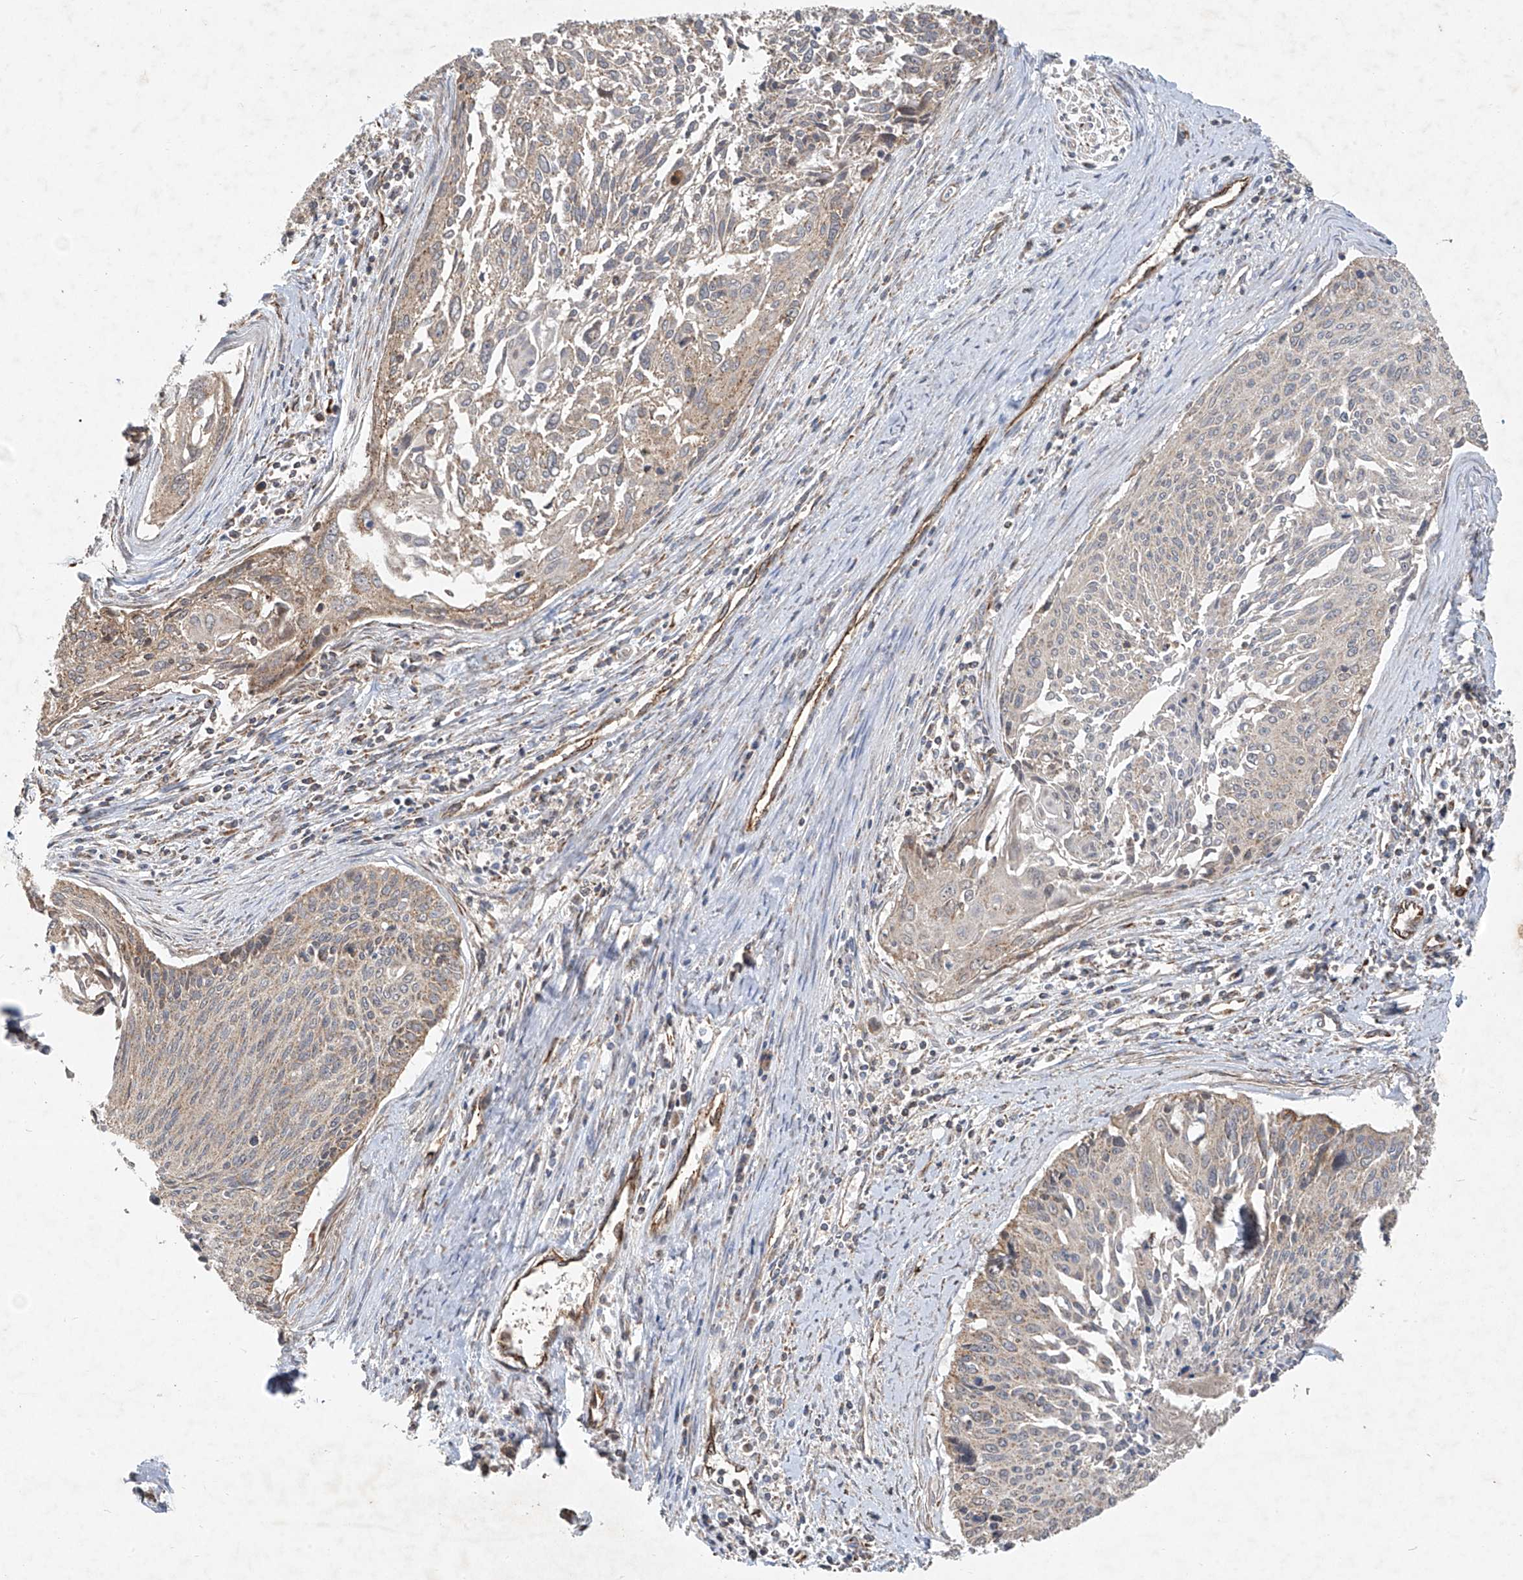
{"staining": {"intensity": "weak", "quantity": "25%-75%", "location": "cytoplasmic/membranous"}, "tissue": "cervical cancer", "cell_type": "Tumor cells", "image_type": "cancer", "snomed": [{"axis": "morphology", "description": "Squamous cell carcinoma, NOS"}, {"axis": "topography", "description": "Cervix"}], "caption": "Cervical cancer (squamous cell carcinoma) stained with DAB (3,3'-diaminobenzidine) immunohistochemistry (IHC) shows low levels of weak cytoplasmic/membranous staining in about 25%-75% of tumor cells.", "gene": "UQCC1", "patient": {"sex": "female", "age": 55}}